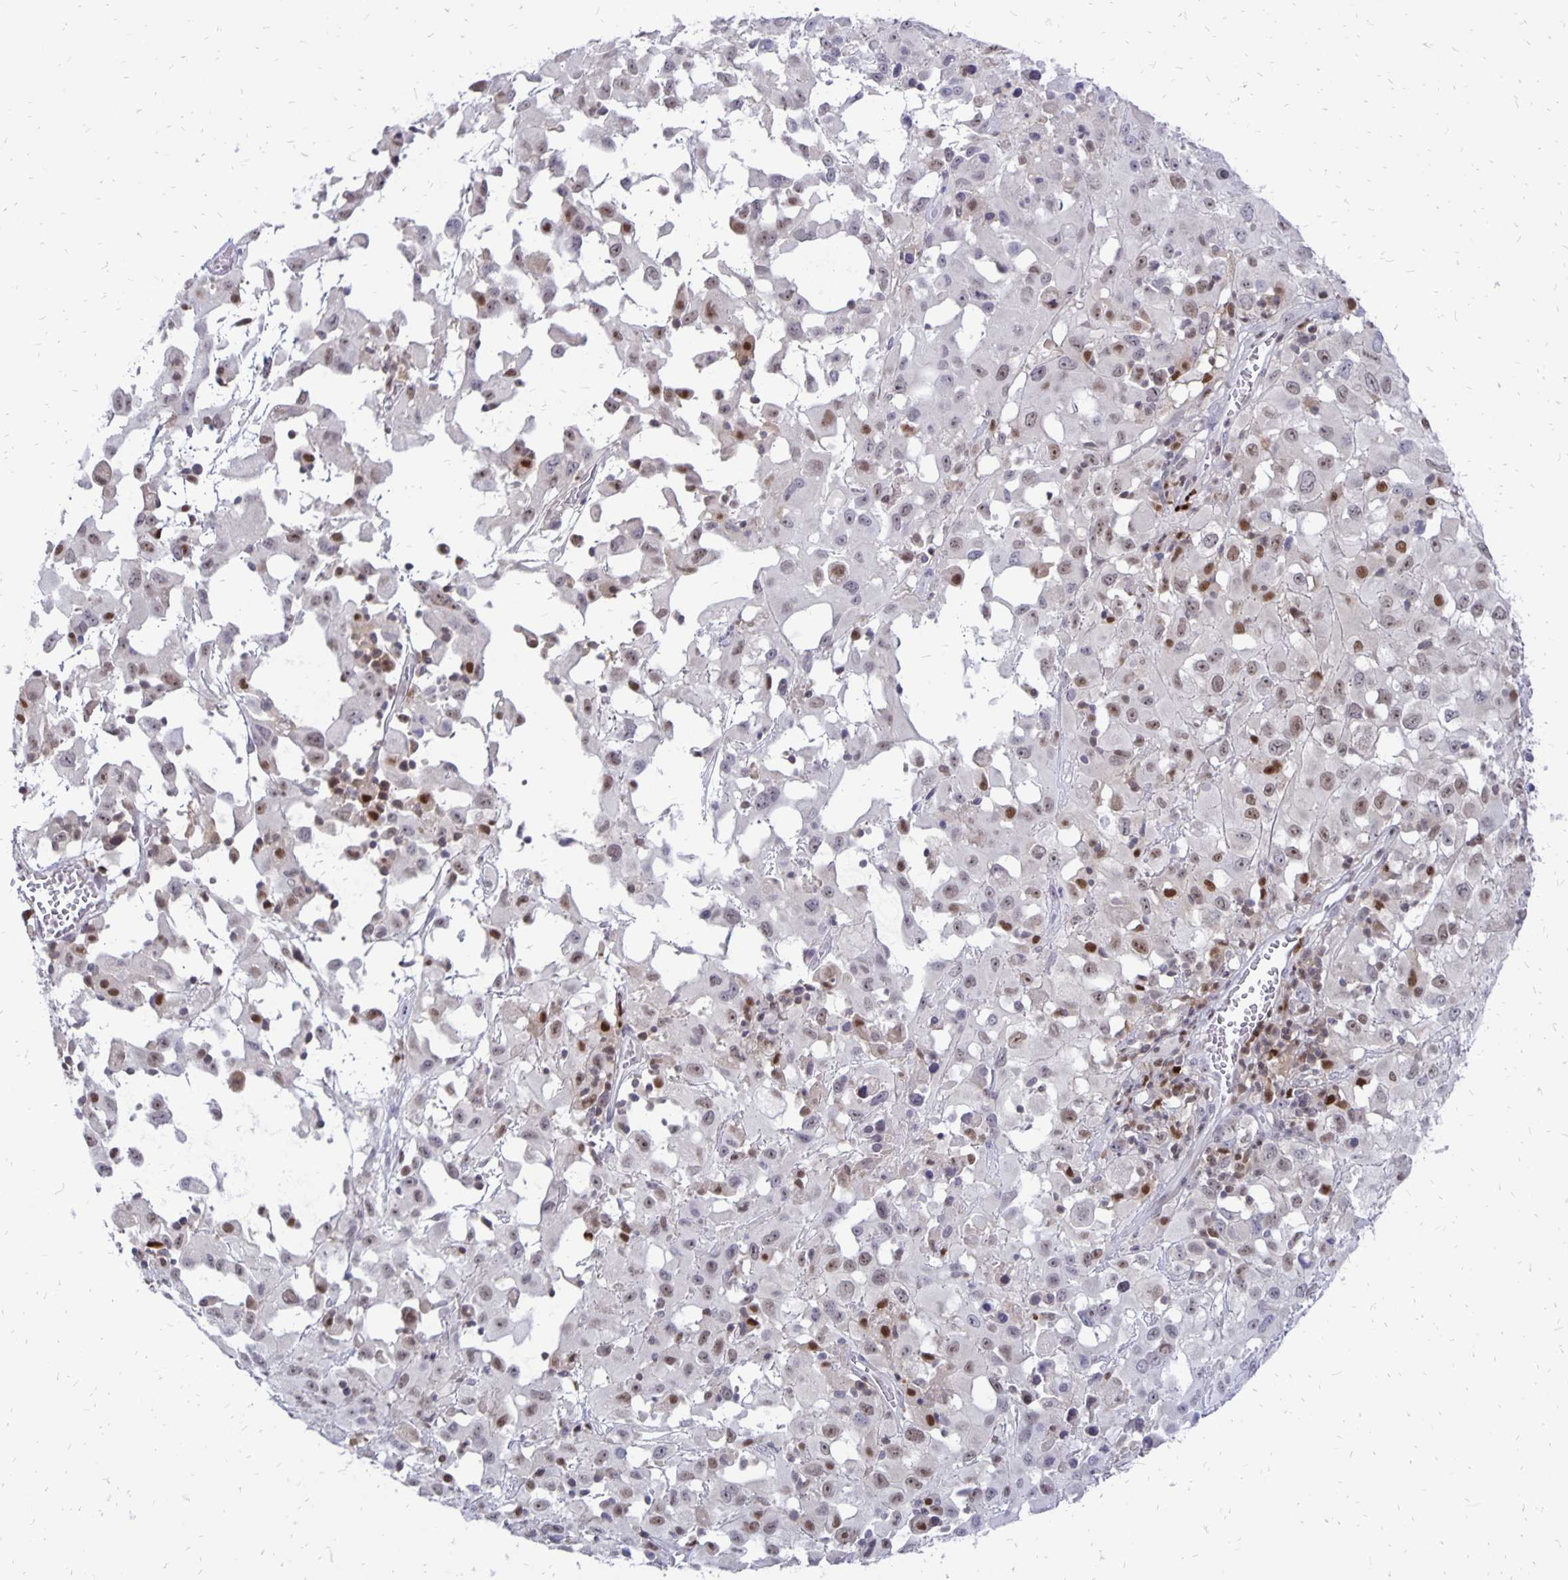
{"staining": {"intensity": "weak", "quantity": "25%-75%", "location": "nuclear"}, "tissue": "melanoma", "cell_type": "Tumor cells", "image_type": "cancer", "snomed": [{"axis": "morphology", "description": "Malignant melanoma, Metastatic site"}, {"axis": "topography", "description": "Soft tissue"}], "caption": "A histopathology image showing weak nuclear expression in approximately 25%-75% of tumor cells in malignant melanoma (metastatic site), as visualized by brown immunohistochemical staining.", "gene": "DCK", "patient": {"sex": "male", "age": 50}}